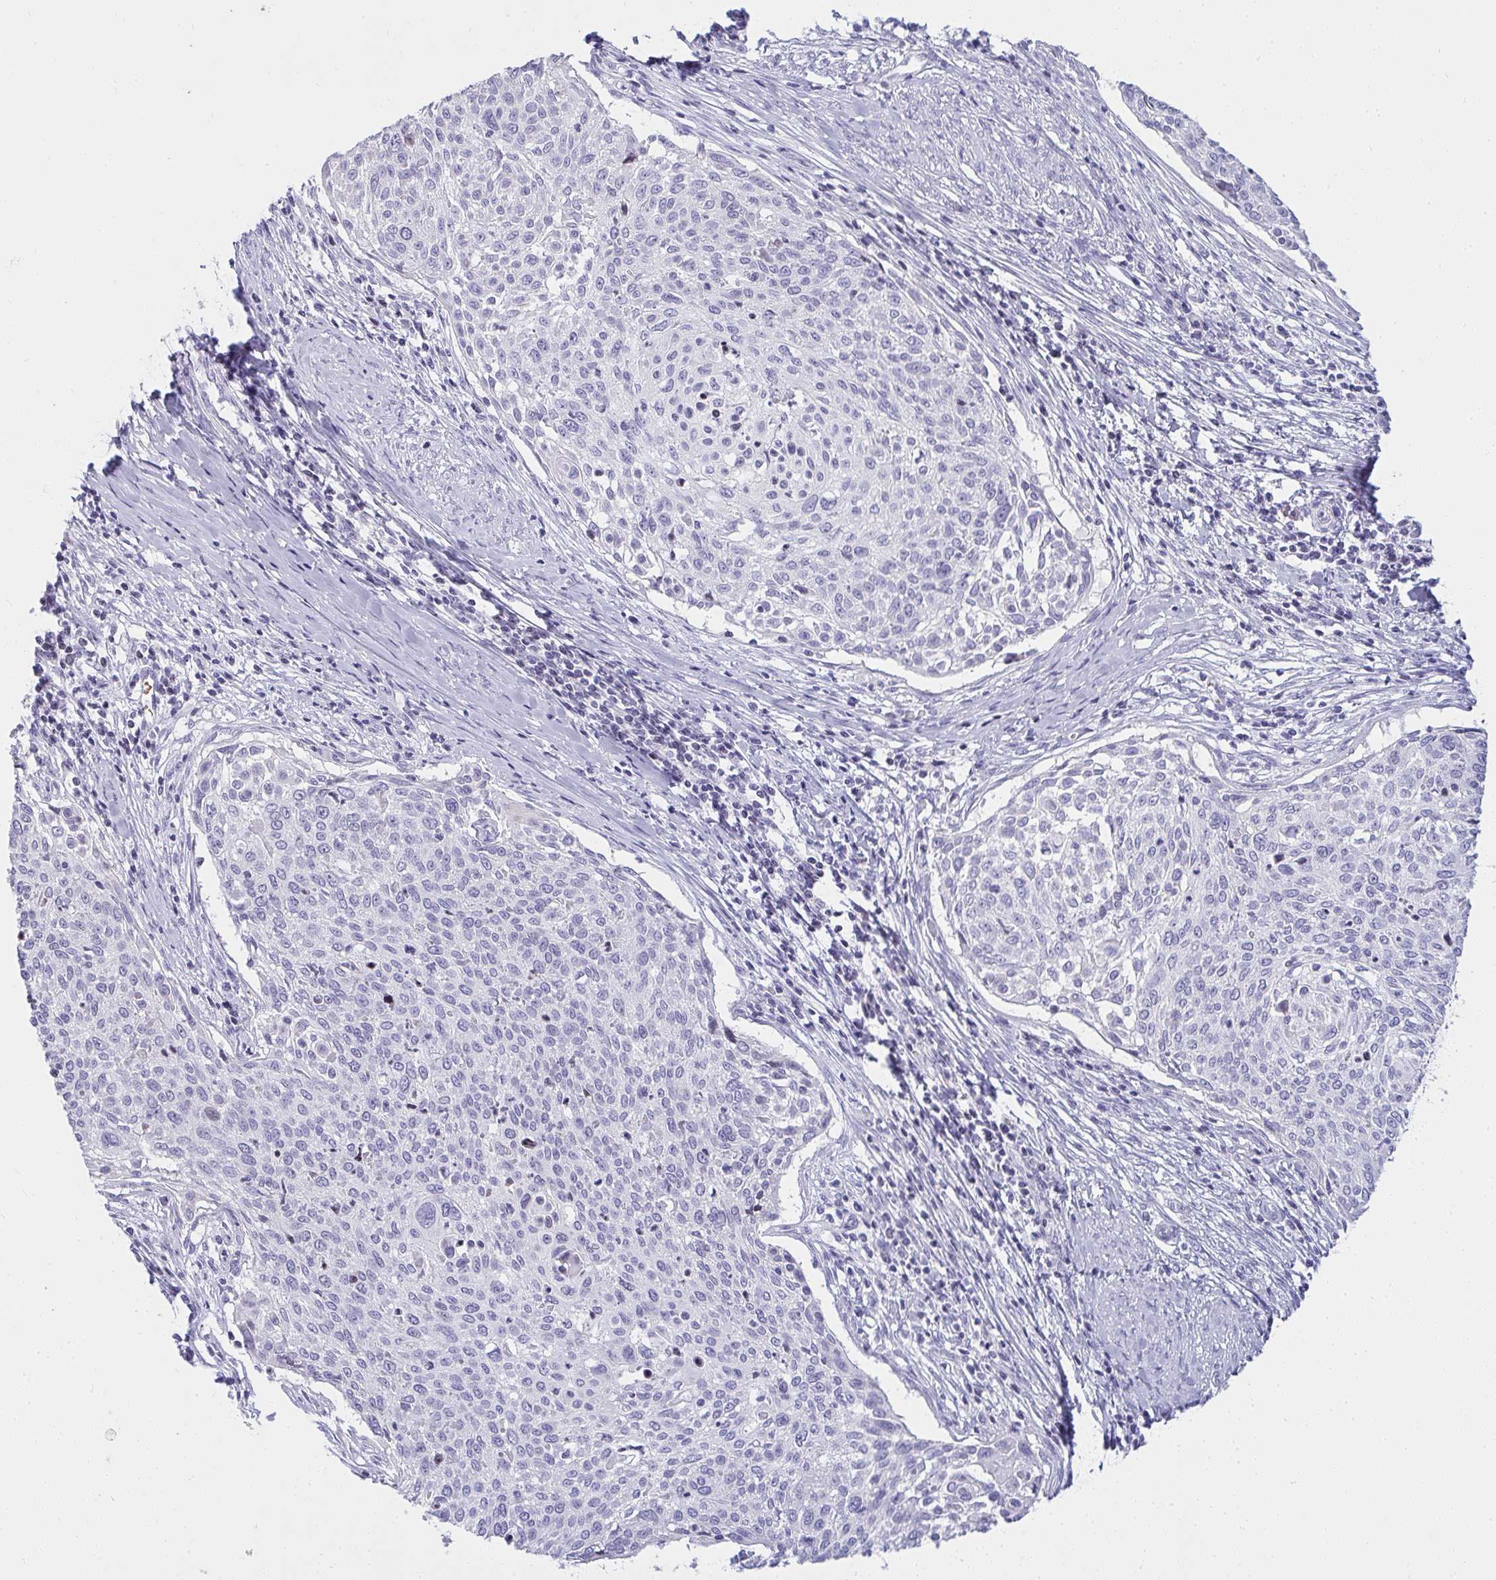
{"staining": {"intensity": "negative", "quantity": "none", "location": "none"}, "tissue": "cervical cancer", "cell_type": "Tumor cells", "image_type": "cancer", "snomed": [{"axis": "morphology", "description": "Squamous cell carcinoma, NOS"}, {"axis": "topography", "description": "Cervix"}], "caption": "A histopathology image of squamous cell carcinoma (cervical) stained for a protein demonstrates no brown staining in tumor cells.", "gene": "ZNF182", "patient": {"sex": "female", "age": 49}}